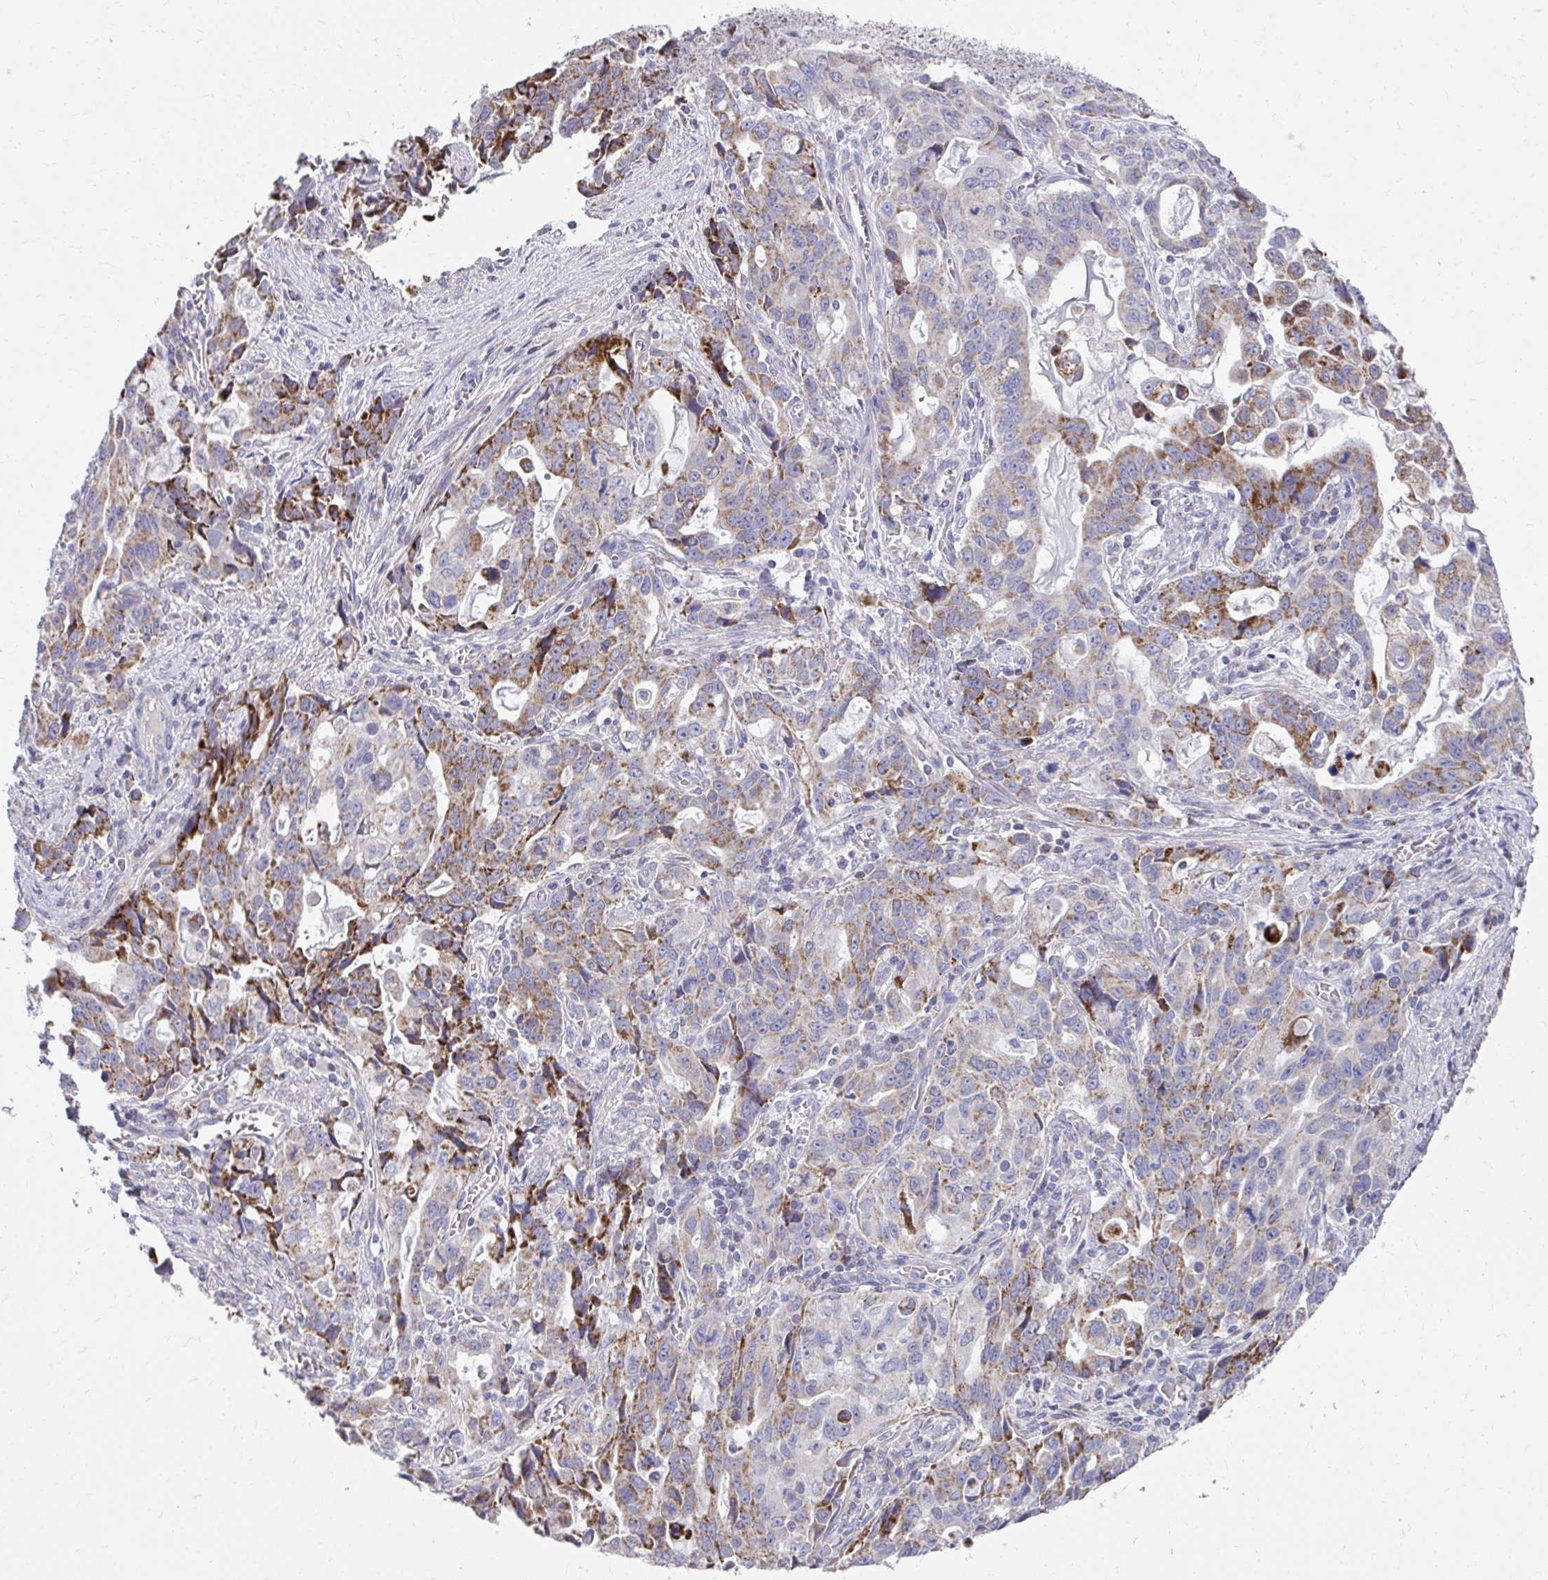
{"staining": {"intensity": "moderate", "quantity": "25%-75%", "location": "cytoplasmic/membranous"}, "tissue": "stomach cancer", "cell_type": "Tumor cells", "image_type": "cancer", "snomed": [{"axis": "morphology", "description": "Adenocarcinoma, NOS"}, {"axis": "topography", "description": "Stomach, upper"}], "caption": "Immunohistochemistry (IHC) of stomach cancer (adenocarcinoma) displays medium levels of moderate cytoplasmic/membranous expression in approximately 25%-75% of tumor cells.", "gene": "PRRG3", "patient": {"sex": "male", "age": 85}}